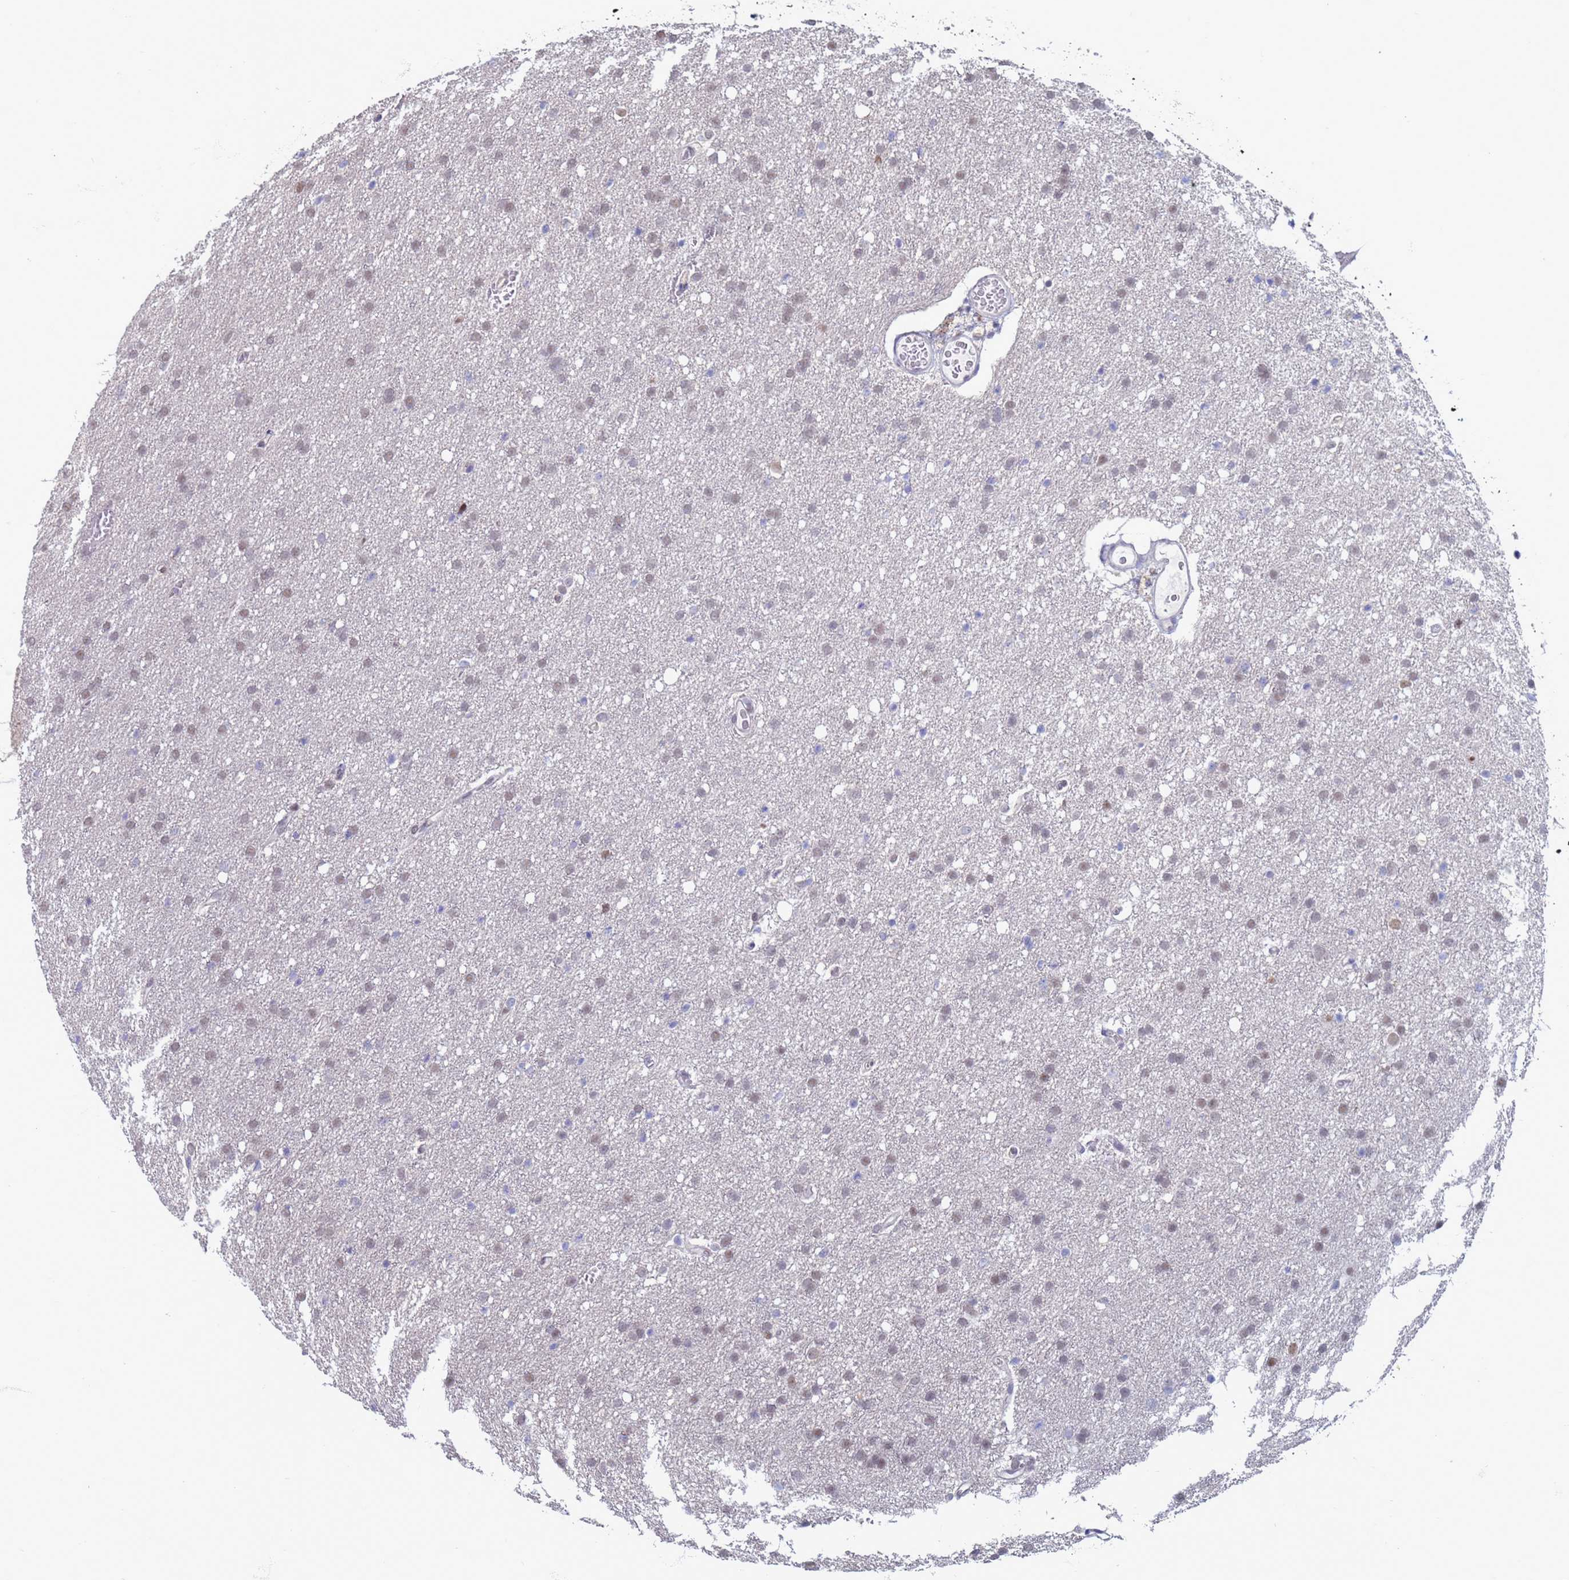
{"staining": {"intensity": "weak", "quantity": "25%-75%", "location": "nuclear"}, "tissue": "glioma", "cell_type": "Tumor cells", "image_type": "cancer", "snomed": [{"axis": "morphology", "description": "Glioma, malignant, High grade"}, {"axis": "topography", "description": "Cerebral cortex"}], "caption": "Weak nuclear protein expression is seen in approximately 25%-75% of tumor cells in glioma. (Stains: DAB (3,3'-diaminobenzidine) in brown, nuclei in blue, Microscopy: brightfield microscopy at high magnification).", "gene": "SAE1", "patient": {"sex": "female", "age": 36}}